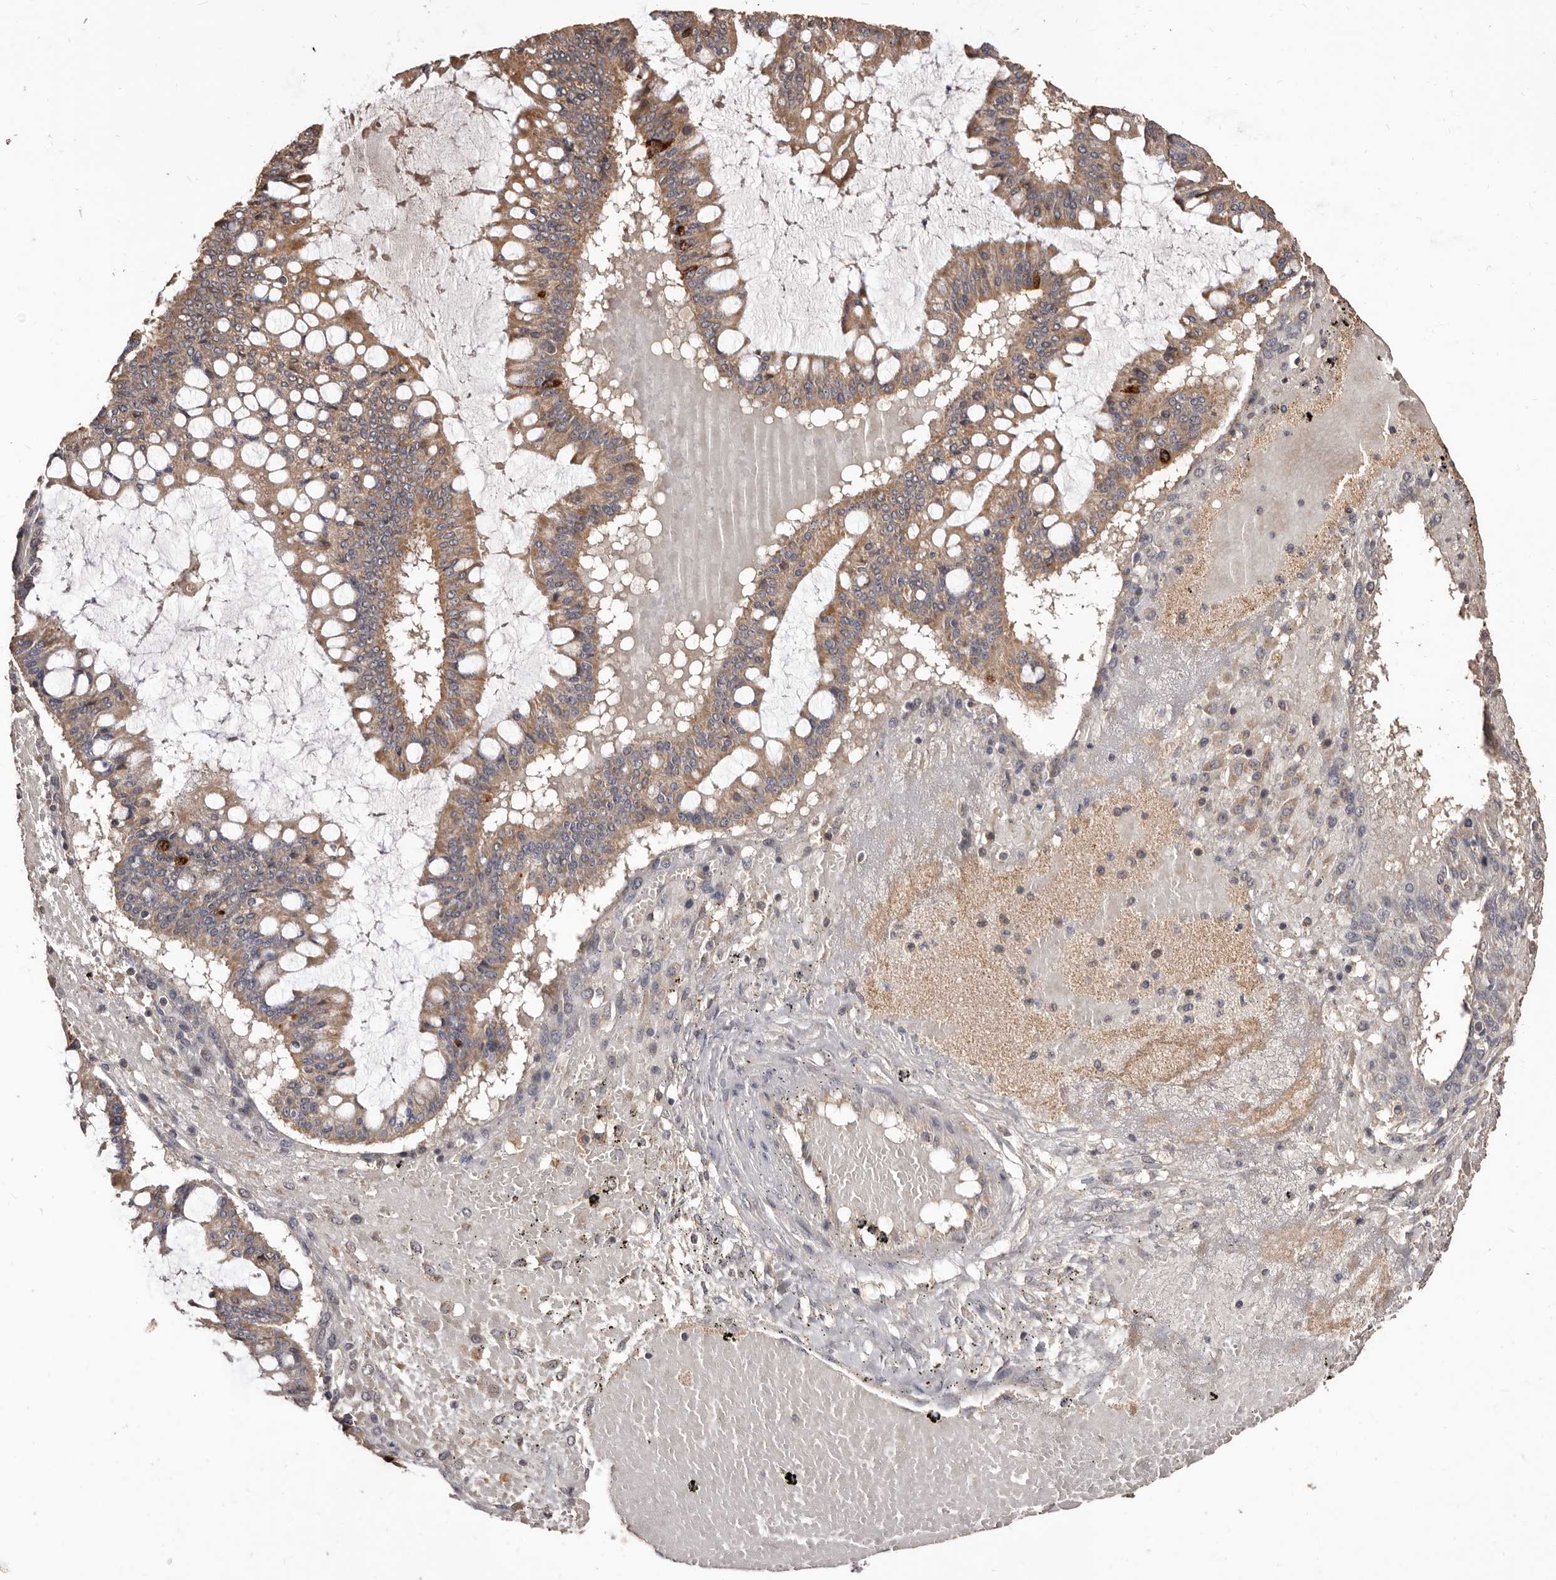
{"staining": {"intensity": "moderate", "quantity": ">75%", "location": "cytoplasmic/membranous"}, "tissue": "ovarian cancer", "cell_type": "Tumor cells", "image_type": "cancer", "snomed": [{"axis": "morphology", "description": "Cystadenocarcinoma, mucinous, NOS"}, {"axis": "topography", "description": "Ovary"}], "caption": "This micrograph demonstrates immunohistochemistry (IHC) staining of human ovarian cancer, with medium moderate cytoplasmic/membranous staining in approximately >75% of tumor cells.", "gene": "AKAP7", "patient": {"sex": "female", "age": 73}}